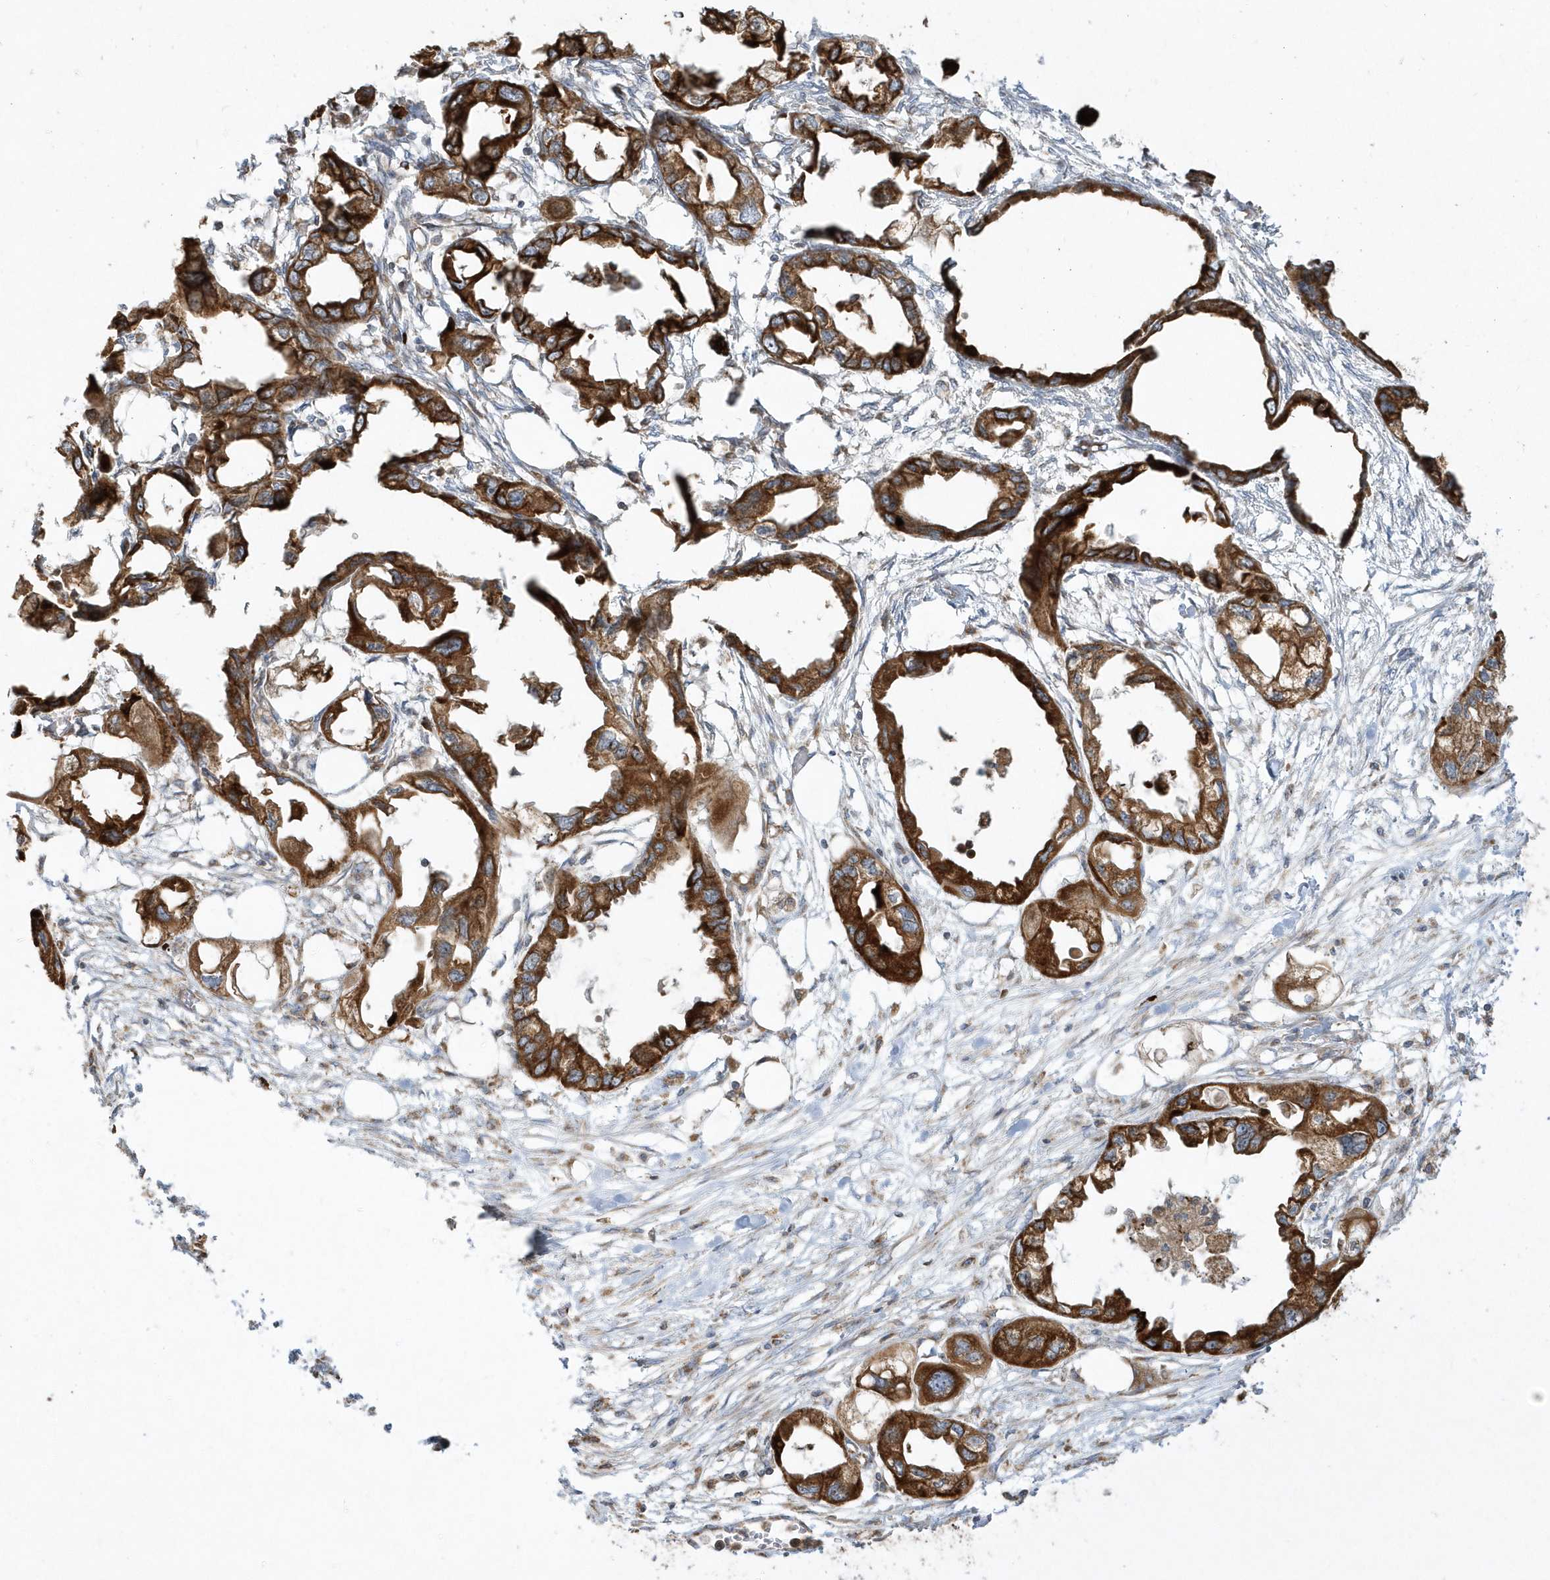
{"staining": {"intensity": "strong", "quantity": ">75%", "location": "cytoplasmic/membranous"}, "tissue": "endometrial cancer", "cell_type": "Tumor cells", "image_type": "cancer", "snomed": [{"axis": "morphology", "description": "Adenocarcinoma, NOS"}, {"axis": "morphology", "description": "Adenocarcinoma, metastatic, NOS"}, {"axis": "topography", "description": "Adipose tissue"}, {"axis": "topography", "description": "Endometrium"}], "caption": "Protein positivity by immunohistochemistry (IHC) demonstrates strong cytoplasmic/membranous positivity in about >75% of tumor cells in endometrial metastatic adenocarcinoma.", "gene": "SH3BP2", "patient": {"sex": "female", "age": 67}}